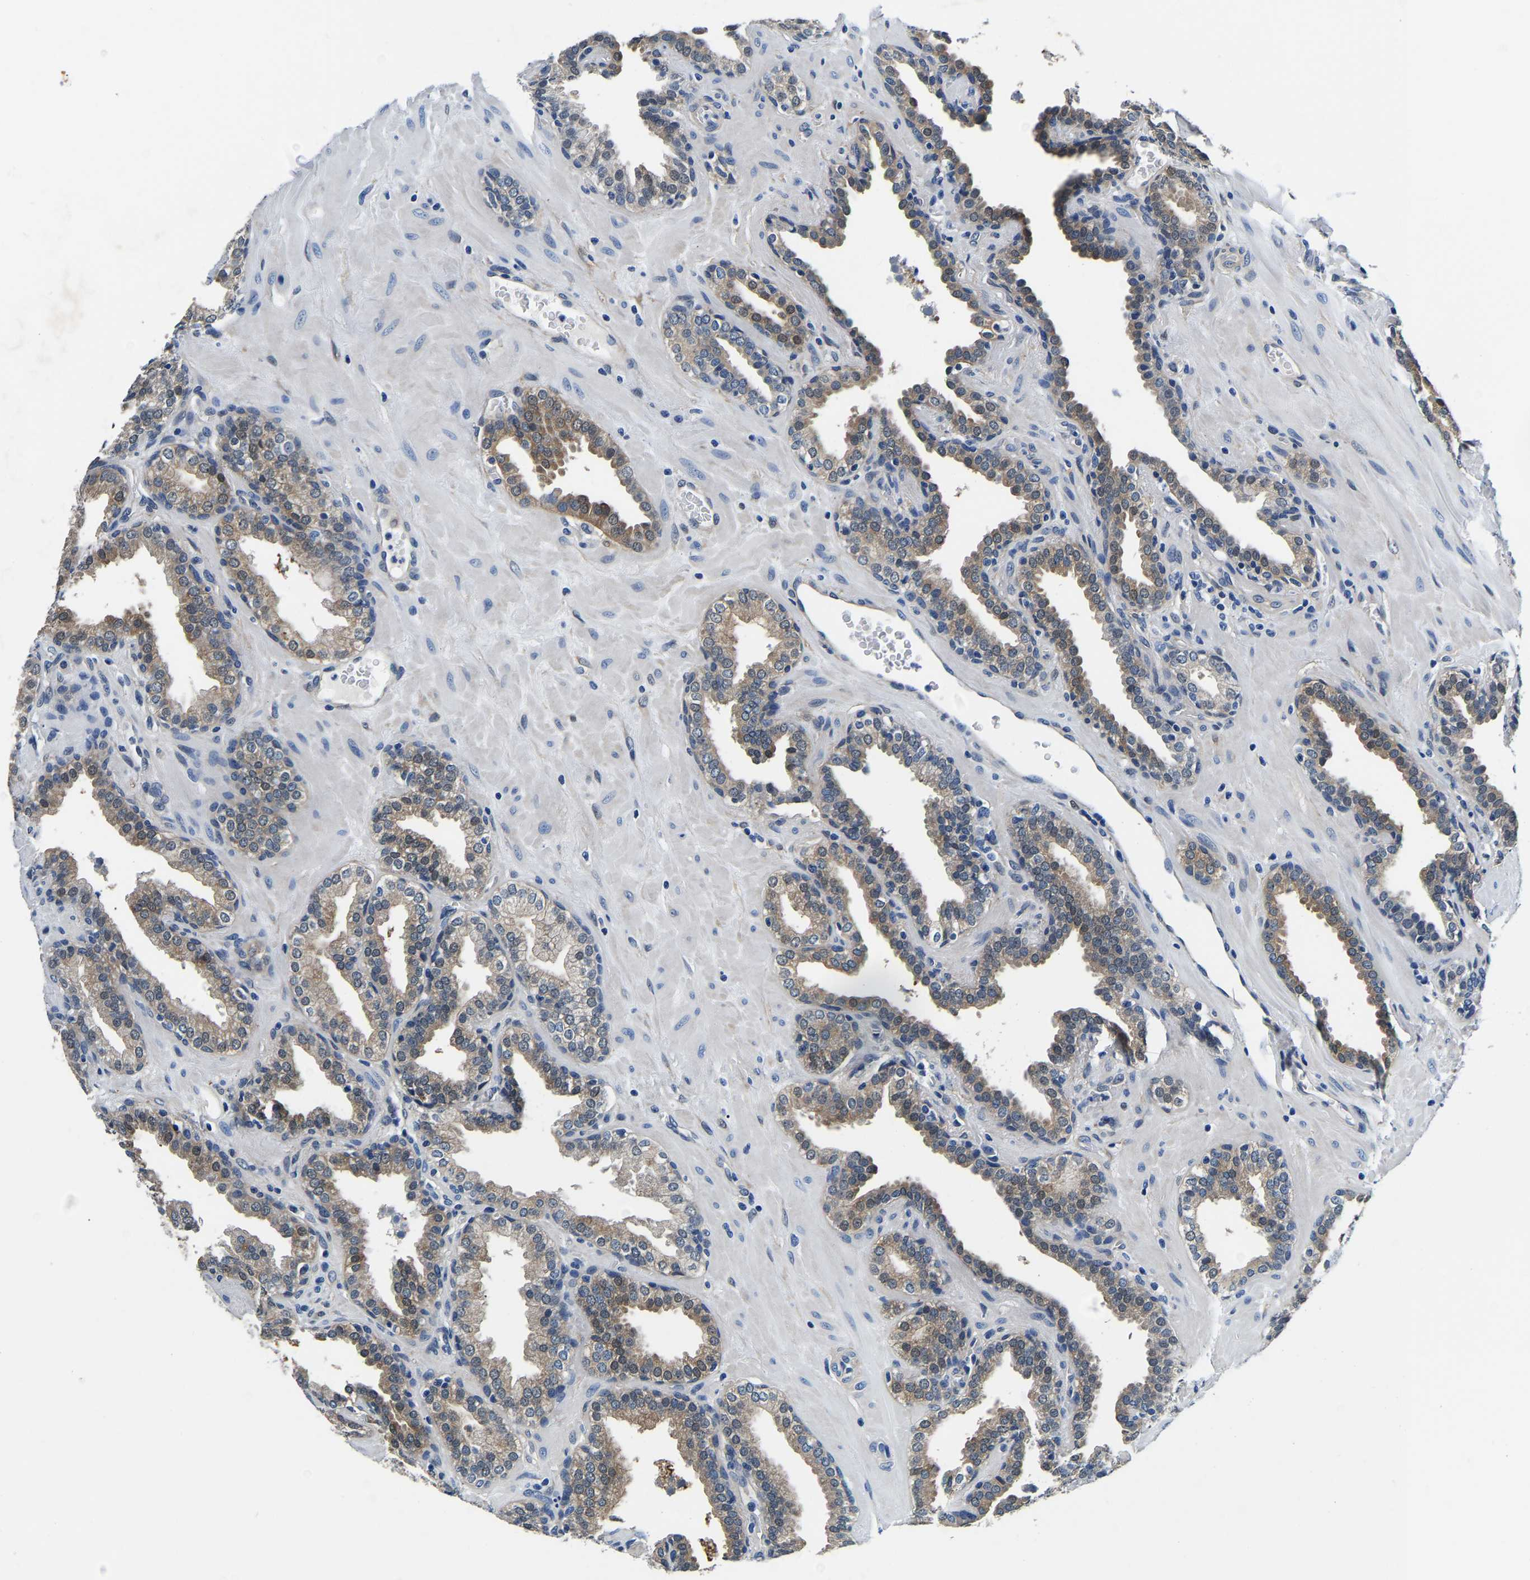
{"staining": {"intensity": "moderate", "quantity": ">75%", "location": "cytoplasmic/membranous"}, "tissue": "prostate", "cell_type": "Glandular cells", "image_type": "normal", "snomed": [{"axis": "morphology", "description": "Normal tissue, NOS"}, {"axis": "topography", "description": "Prostate"}], "caption": "Prostate stained with DAB IHC exhibits medium levels of moderate cytoplasmic/membranous expression in about >75% of glandular cells.", "gene": "ACO1", "patient": {"sex": "male", "age": 51}}